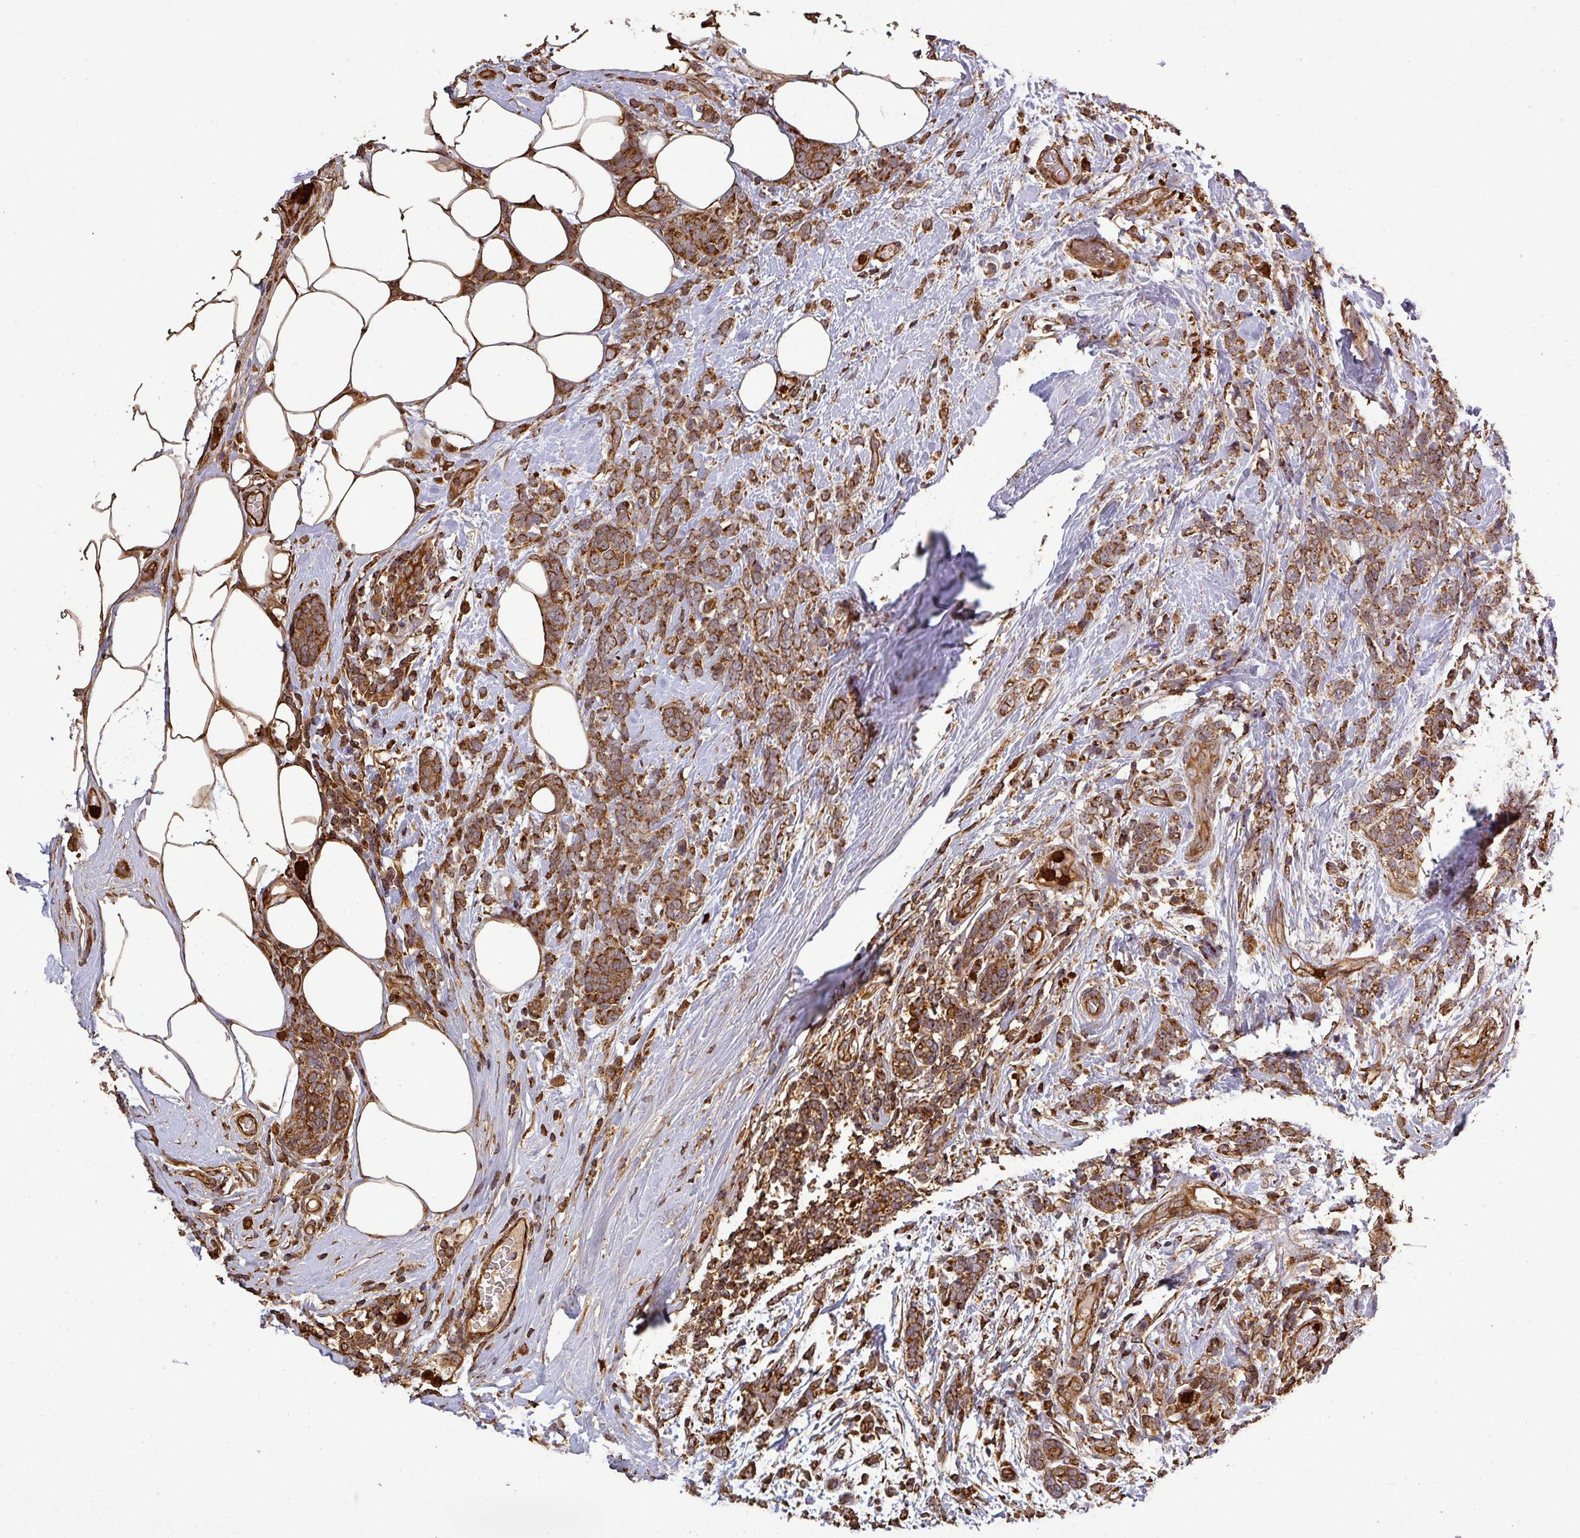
{"staining": {"intensity": "strong", "quantity": ">75%", "location": "cytoplasmic/membranous"}, "tissue": "breast cancer", "cell_type": "Tumor cells", "image_type": "cancer", "snomed": [{"axis": "morphology", "description": "Lobular carcinoma"}, {"axis": "topography", "description": "Breast"}], "caption": "Breast cancer was stained to show a protein in brown. There is high levels of strong cytoplasmic/membranous expression in approximately >75% of tumor cells.", "gene": "PLEKHM1", "patient": {"sex": "female", "age": 58}}